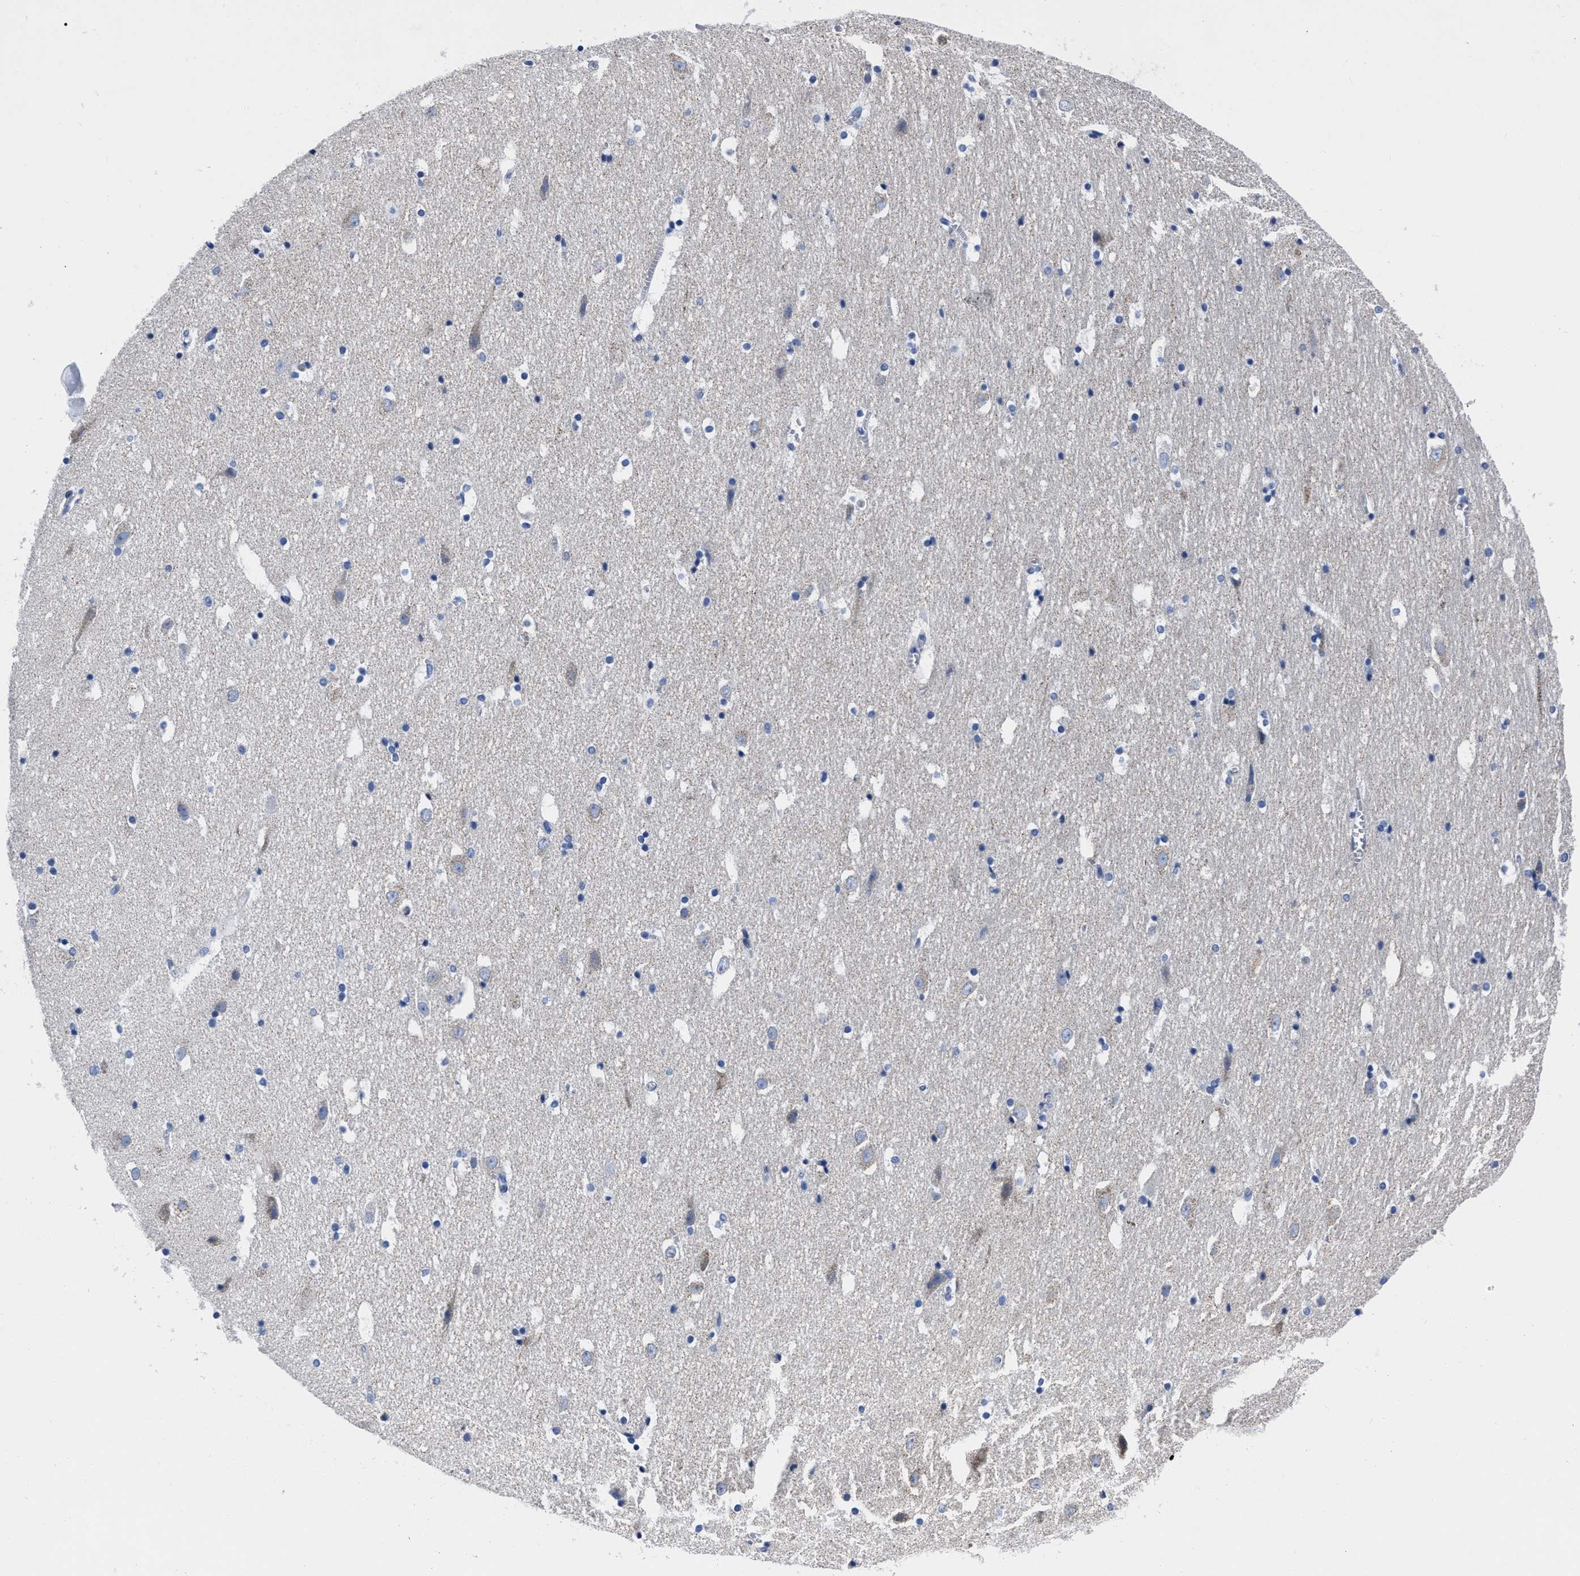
{"staining": {"intensity": "moderate", "quantity": "<25%", "location": "cytoplasmic/membranous"}, "tissue": "hippocampus", "cell_type": "Glial cells", "image_type": "normal", "snomed": [{"axis": "morphology", "description": "Normal tissue, NOS"}, {"axis": "topography", "description": "Hippocampus"}], "caption": "Brown immunohistochemical staining in normal human hippocampus reveals moderate cytoplasmic/membranous expression in approximately <25% of glial cells. Using DAB (brown) and hematoxylin (blue) stains, captured at high magnification using brightfield microscopy.", "gene": "MOV10L1", "patient": {"sex": "male", "age": 45}}